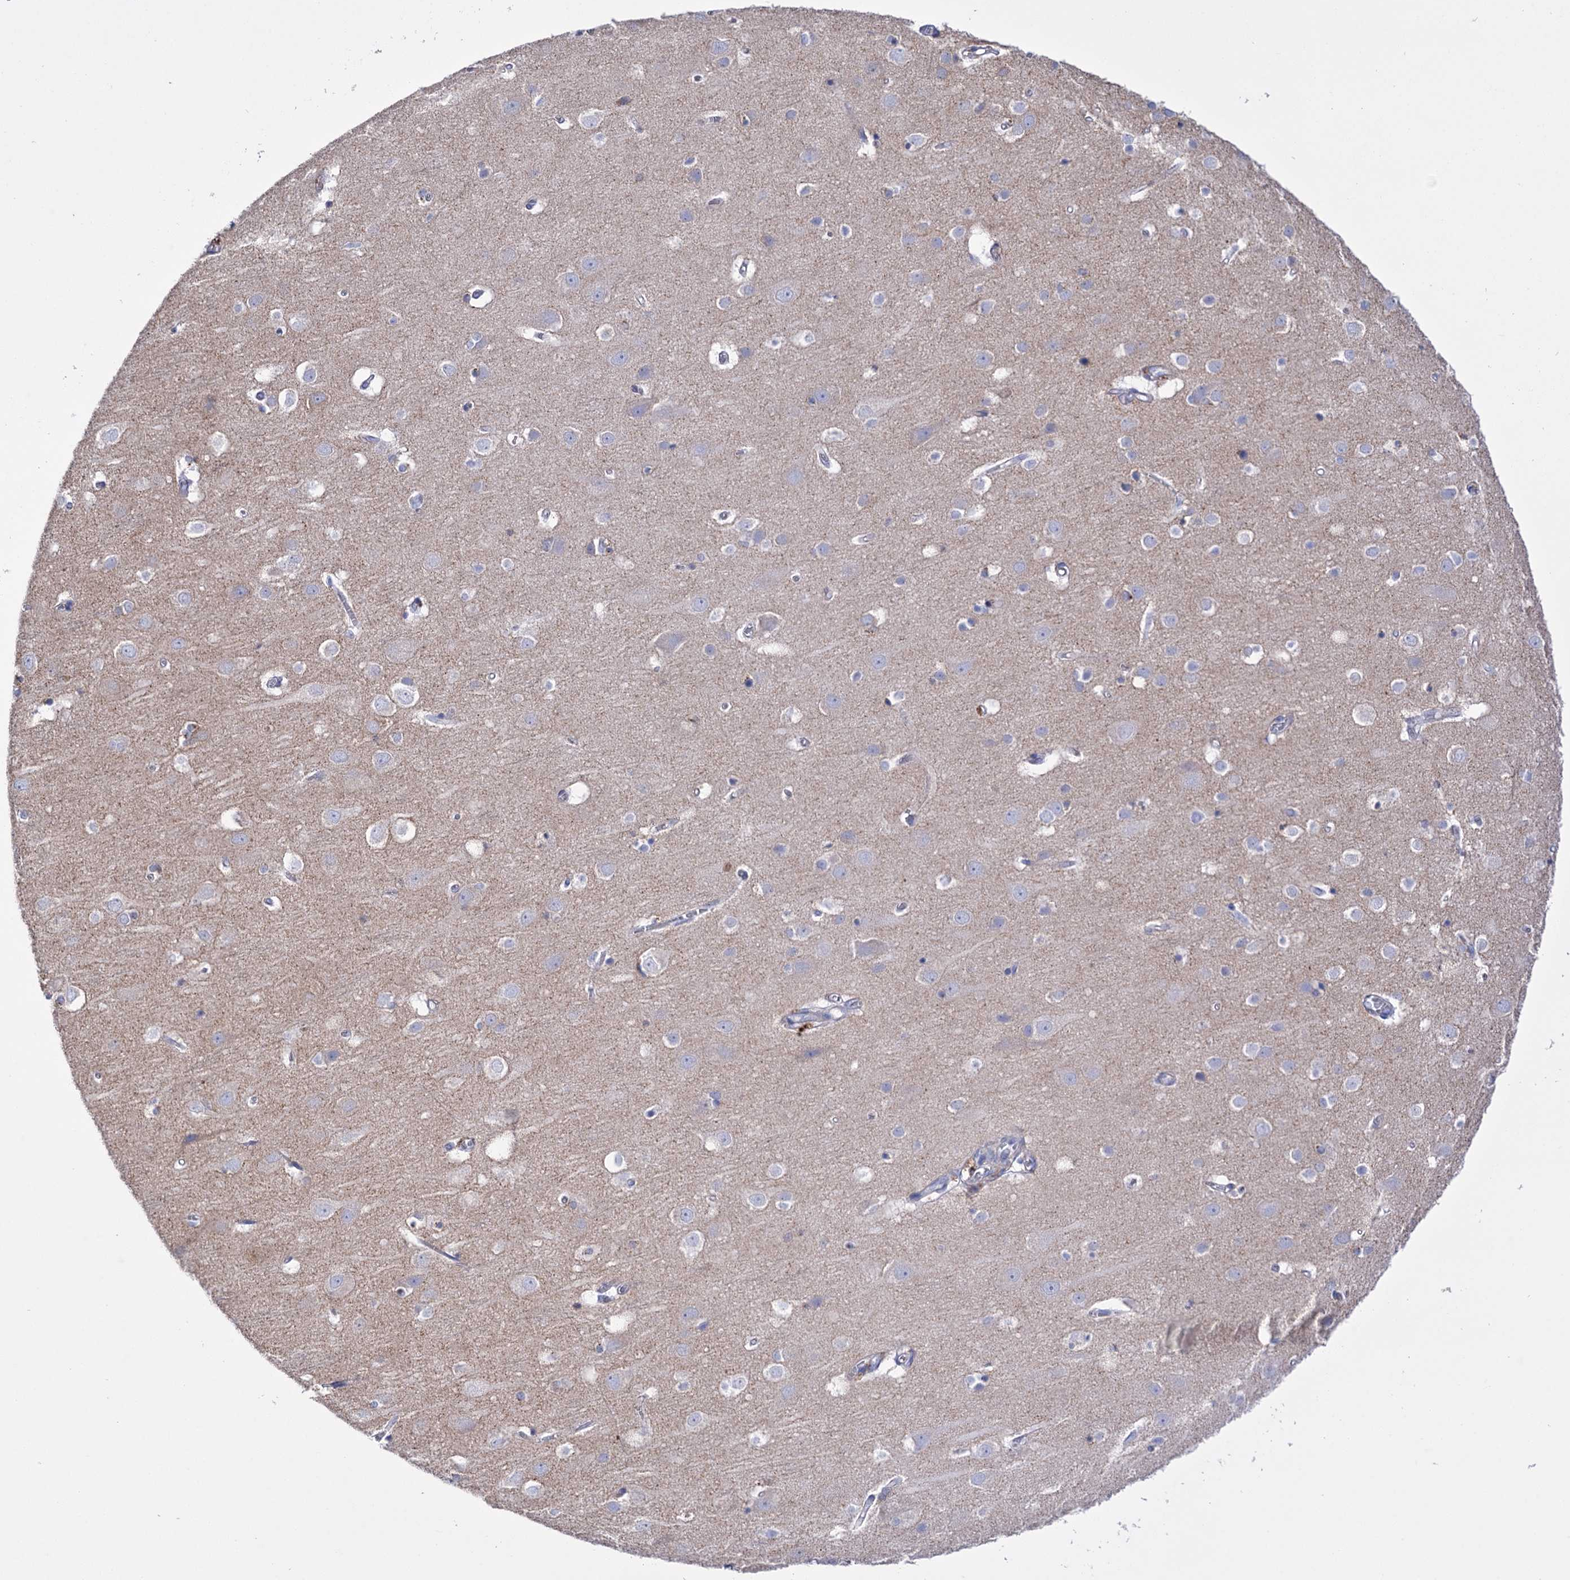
{"staining": {"intensity": "negative", "quantity": "none", "location": "none"}, "tissue": "cerebral cortex", "cell_type": "Endothelial cells", "image_type": "normal", "snomed": [{"axis": "morphology", "description": "Normal tissue, NOS"}, {"axis": "topography", "description": "Cerebral cortex"}], "caption": "Protein analysis of normal cerebral cortex shows no significant expression in endothelial cells.", "gene": "BBS4", "patient": {"sex": "male", "age": 54}}